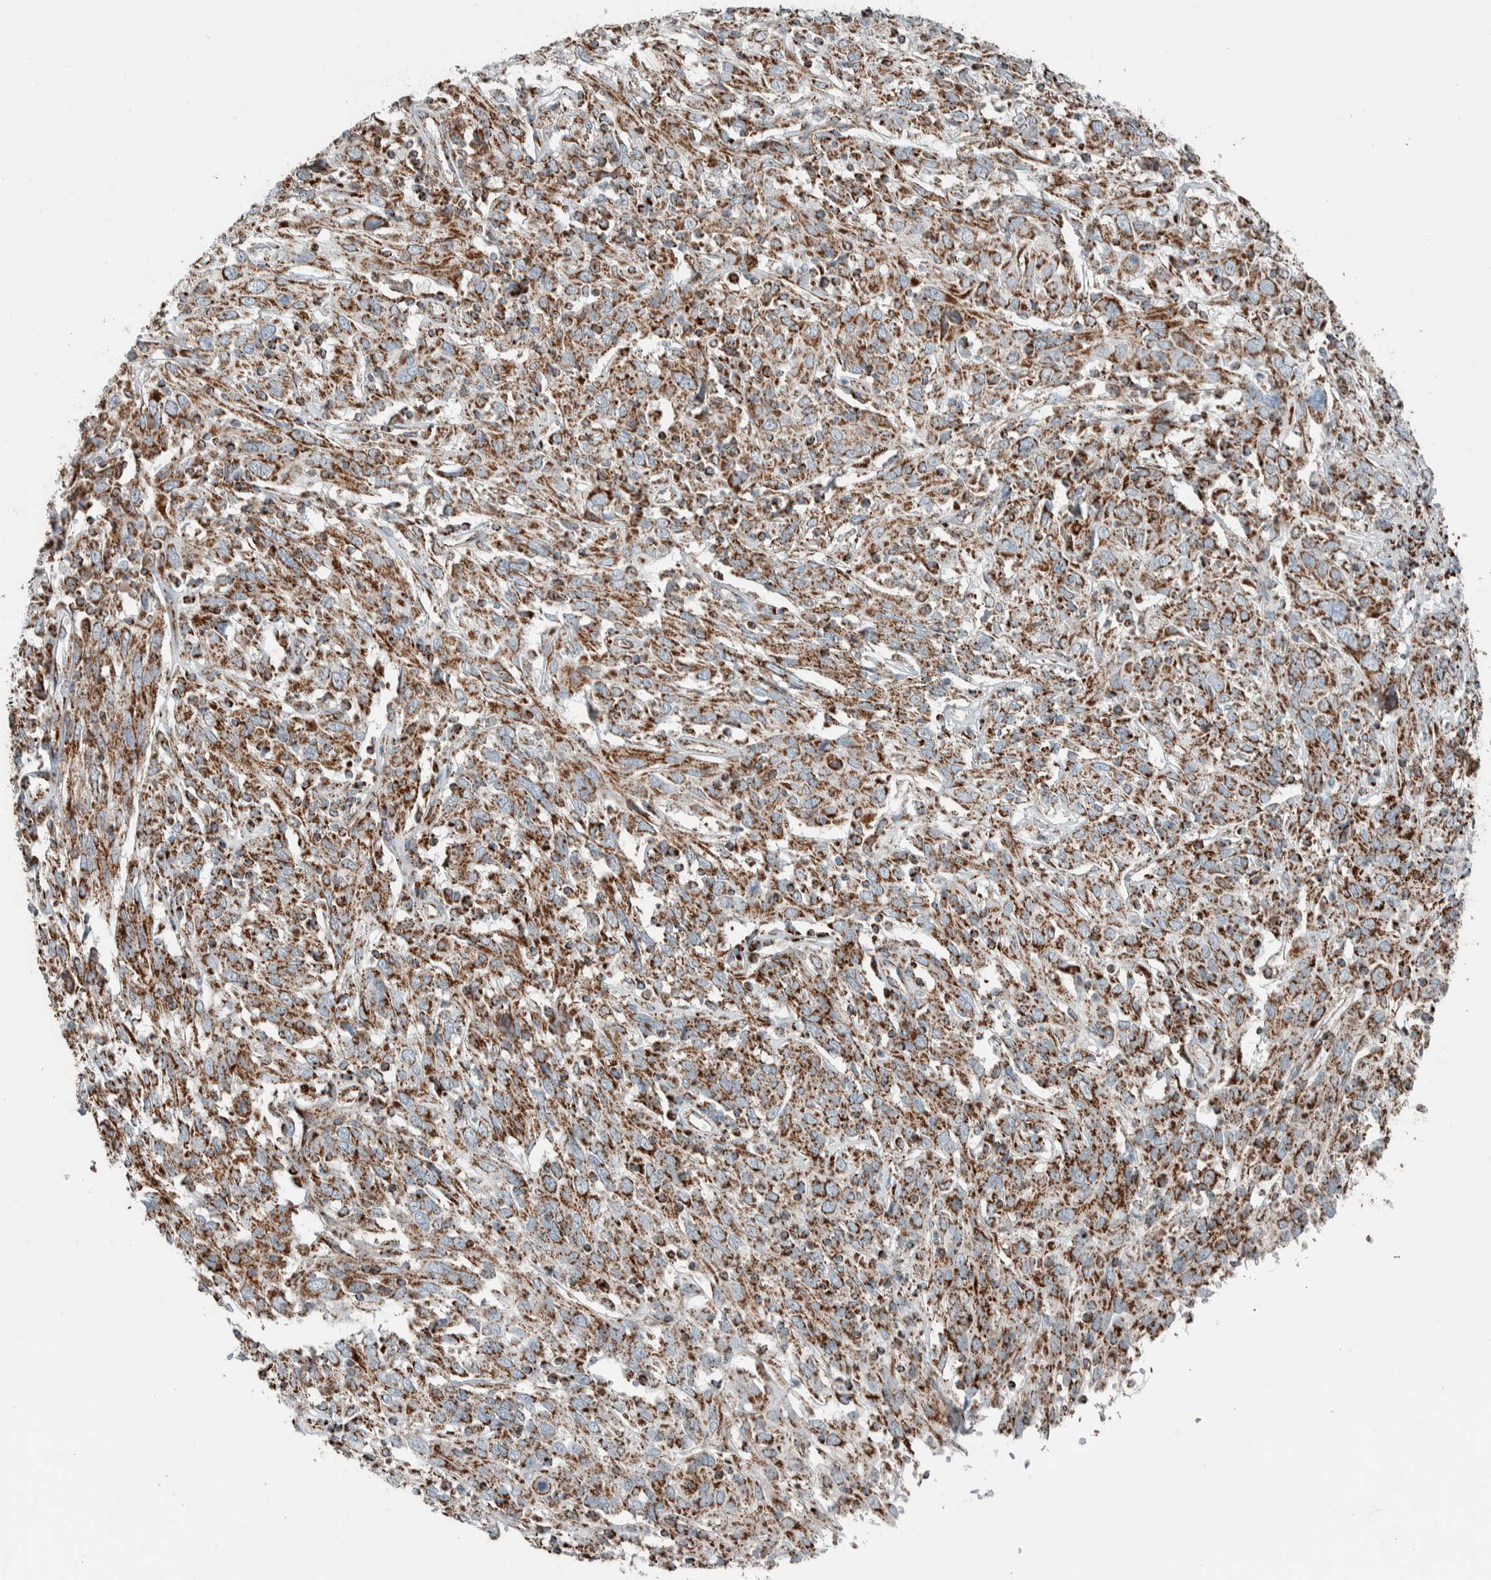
{"staining": {"intensity": "moderate", "quantity": ">75%", "location": "cytoplasmic/membranous"}, "tissue": "cervical cancer", "cell_type": "Tumor cells", "image_type": "cancer", "snomed": [{"axis": "morphology", "description": "Squamous cell carcinoma, NOS"}, {"axis": "topography", "description": "Cervix"}], "caption": "Moderate cytoplasmic/membranous staining is appreciated in approximately >75% of tumor cells in cervical cancer (squamous cell carcinoma).", "gene": "CNTROB", "patient": {"sex": "female", "age": 46}}